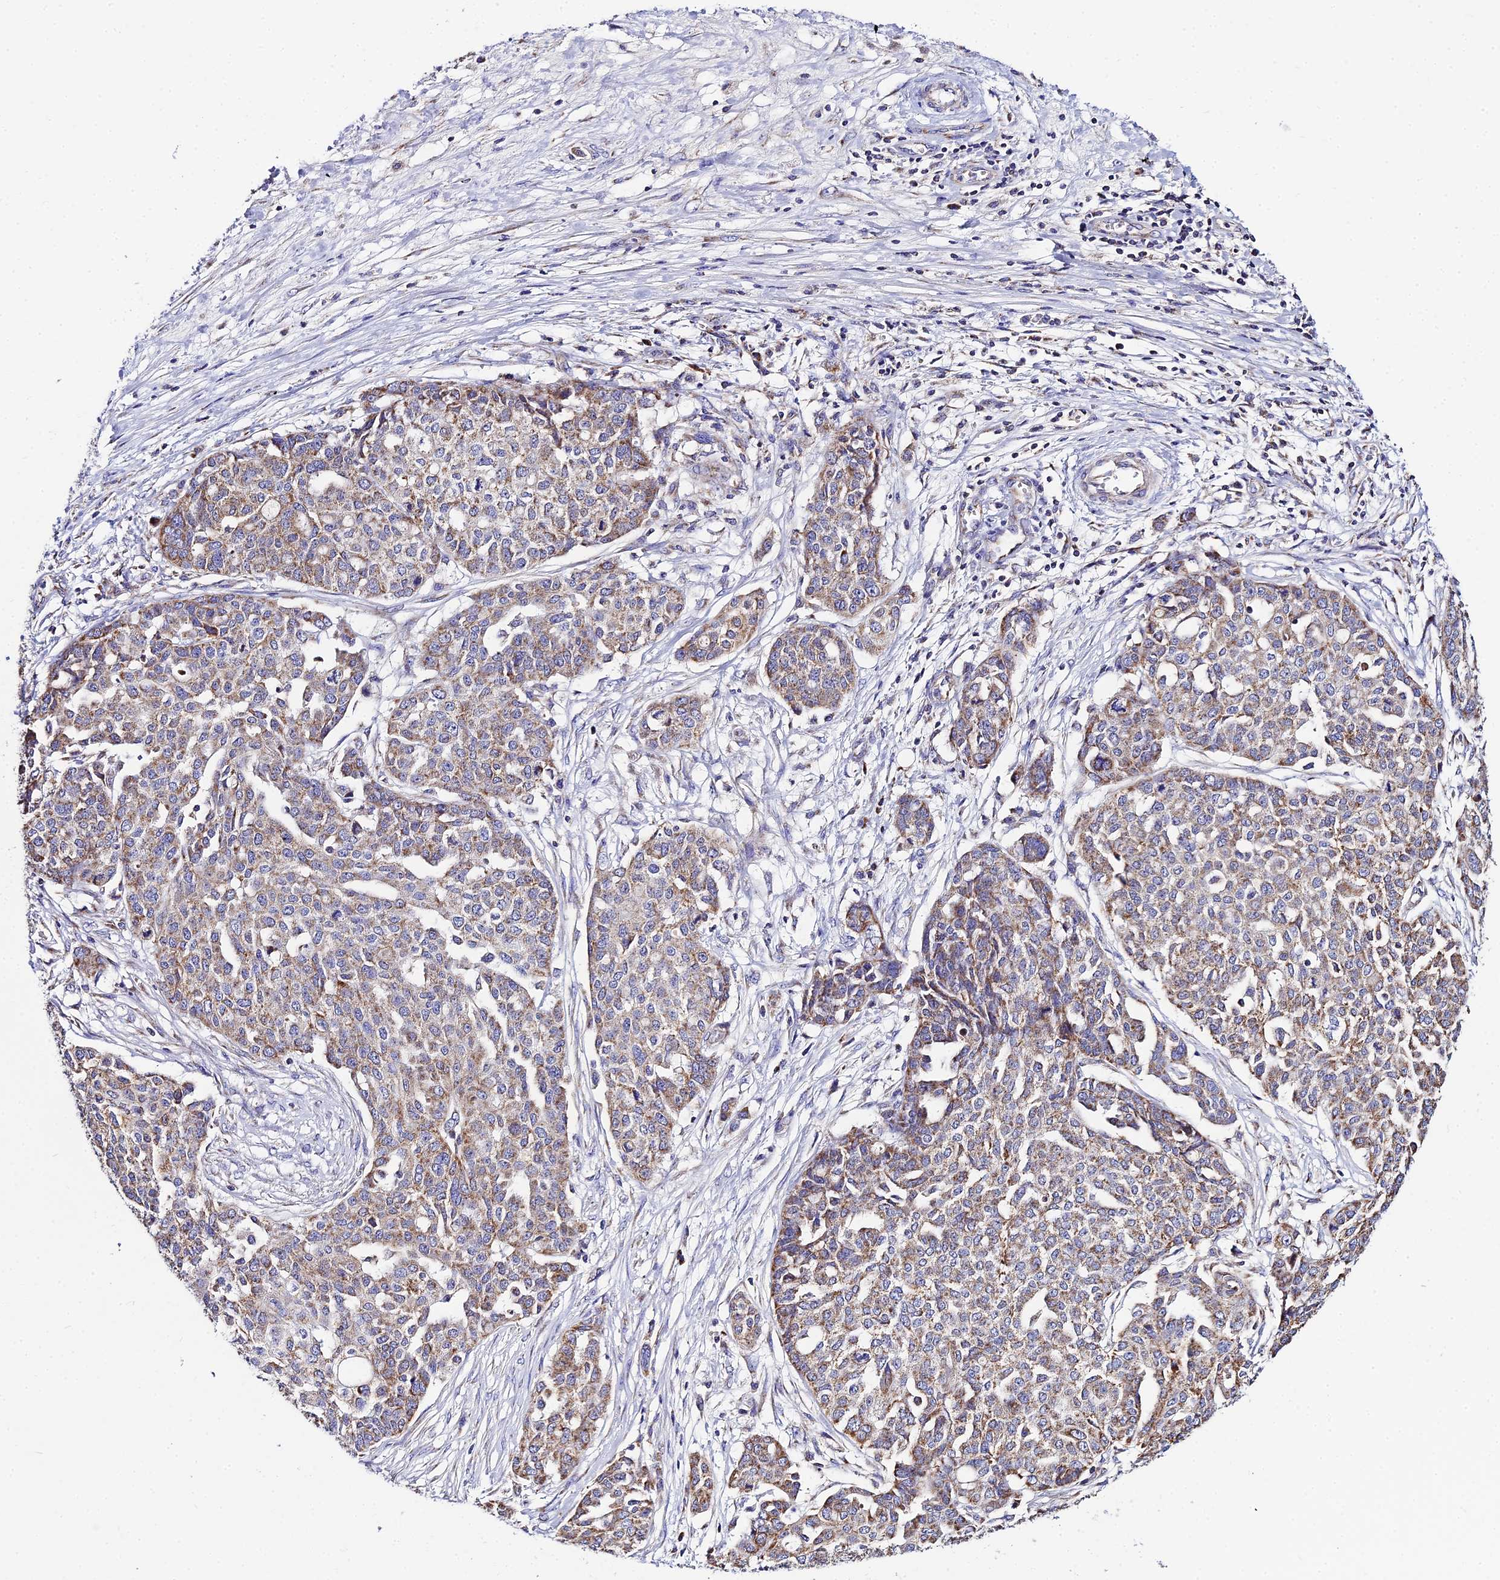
{"staining": {"intensity": "moderate", "quantity": ">75%", "location": "cytoplasmic/membranous"}, "tissue": "ovarian cancer", "cell_type": "Tumor cells", "image_type": "cancer", "snomed": [{"axis": "morphology", "description": "Cystadenocarcinoma, serous, NOS"}, {"axis": "topography", "description": "Soft tissue"}, {"axis": "topography", "description": "Ovary"}], "caption": "Immunohistochemistry (IHC) staining of ovarian cancer, which shows medium levels of moderate cytoplasmic/membranous staining in about >75% of tumor cells indicating moderate cytoplasmic/membranous protein expression. The staining was performed using DAB (3,3'-diaminobenzidine) (brown) for protein detection and nuclei were counterstained in hematoxylin (blue).", "gene": "TYW5", "patient": {"sex": "female", "age": 57}}